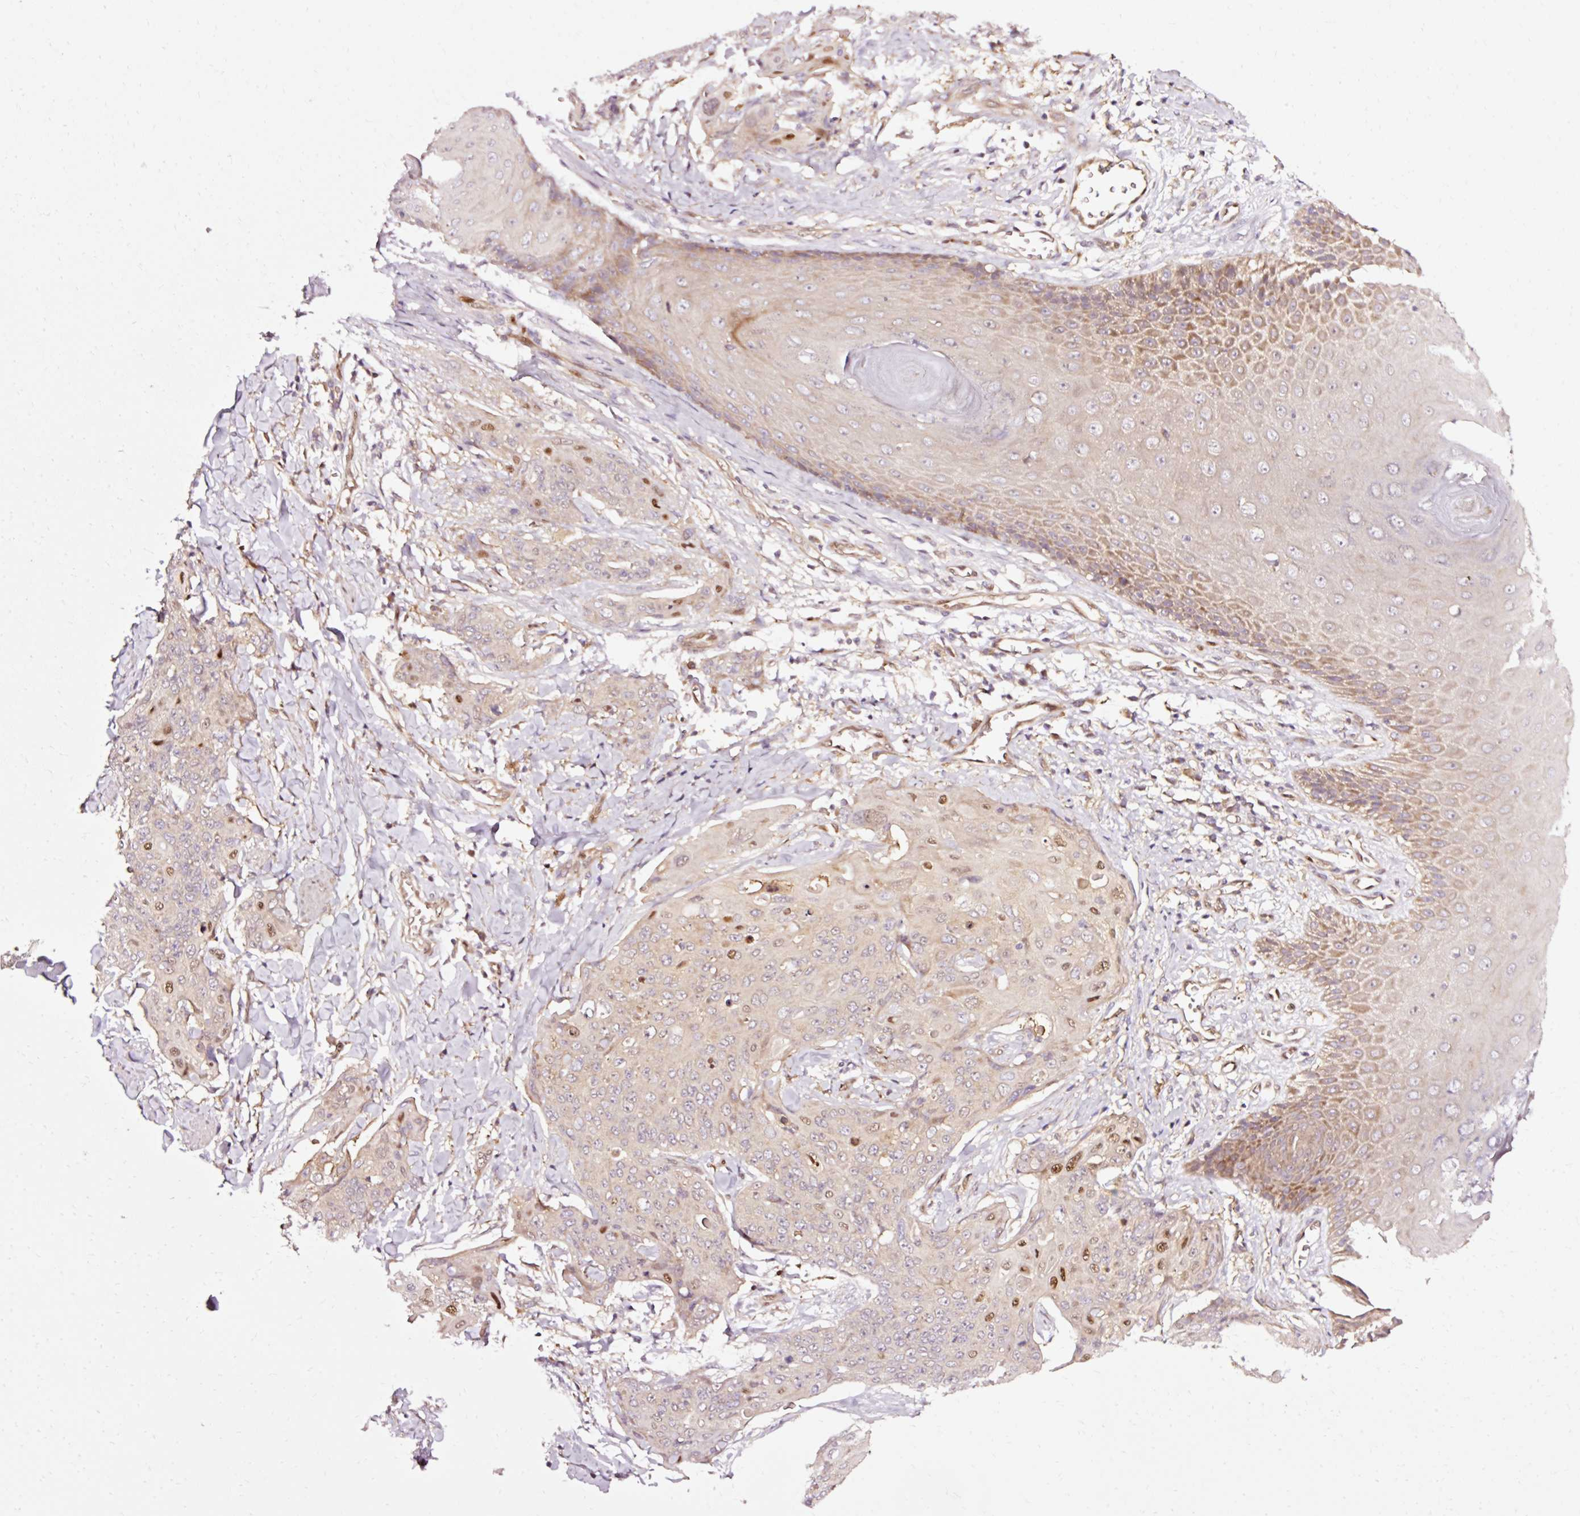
{"staining": {"intensity": "moderate", "quantity": "<25%", "location": "nuclear"}, "tissue": "skin cancer", "cell_type": "Tumor cells", "image_type": "cancer", "snomed": [{"axis": "morphology", "description": "Squamous cell carcinoma, NOS"}, {"axis": "topography", "description": "Skin"}, {"axis": "topography", "description": "Vulva"}], "caption": "Skin cancer (squamous cell carcinoma) stained with a protein marker shows moderate staining in tumor cells.", "gene": "NAPA", "patient": {"sex": "female", "age": 85}}